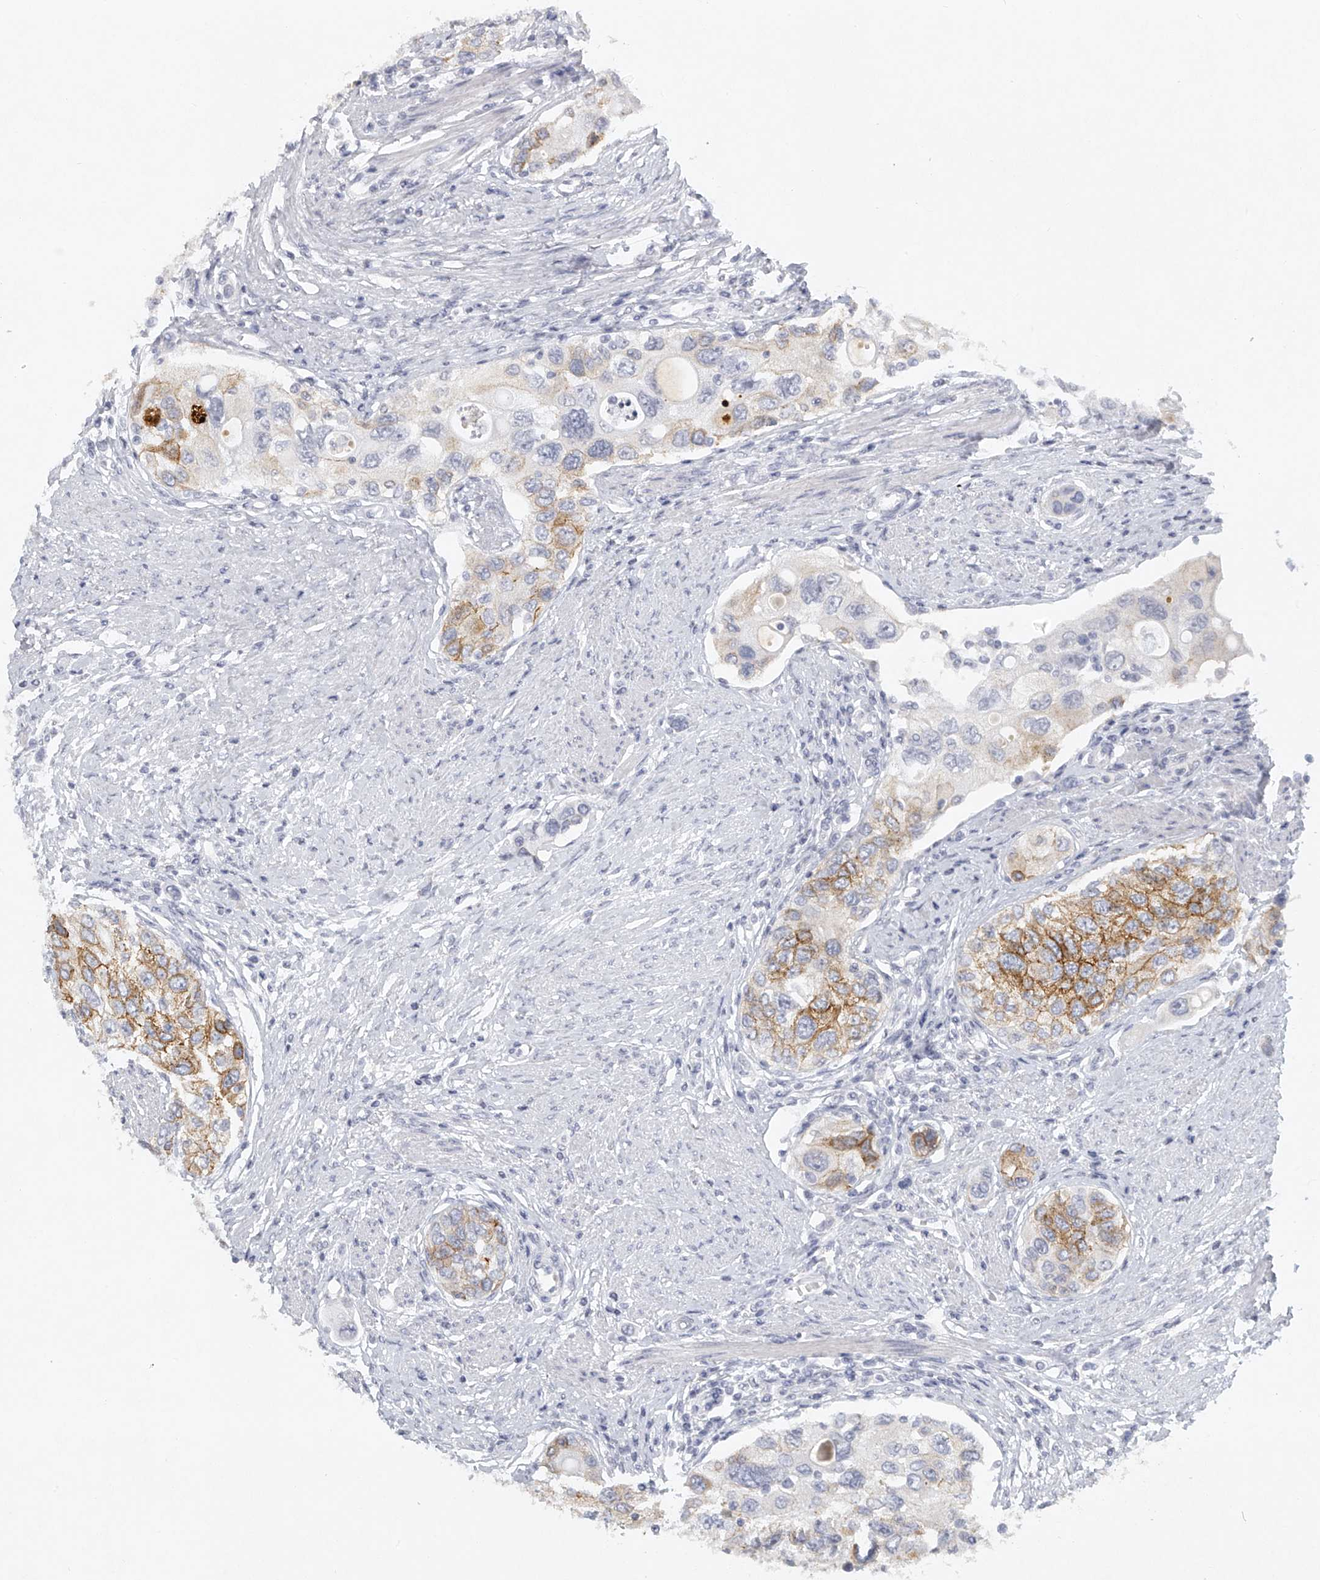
{"staining": {"intensity": "strong", "quantity": "25%-75%", "location": "cytoplasmic/membranous"}, "tissue": "urothelial cancer", "cell_type": "Tumor cells", "image_type": "cancer", "snomed": [{"axis": "morphology", "description": "Urothelial carcinoma, High grade"}, {"axis": "topography", "description": "Urinary bladder"}], "caption": "This histopathology image exhibits urothelial cancer stained with IHC to label a protein in brown. The cytoplasmic/membranous of tumor cells show strong positivity for the protein. Nuclei are counter-stained blue.", "gene": "FAT2", "patient": {"sex": "female", "age": 56}}